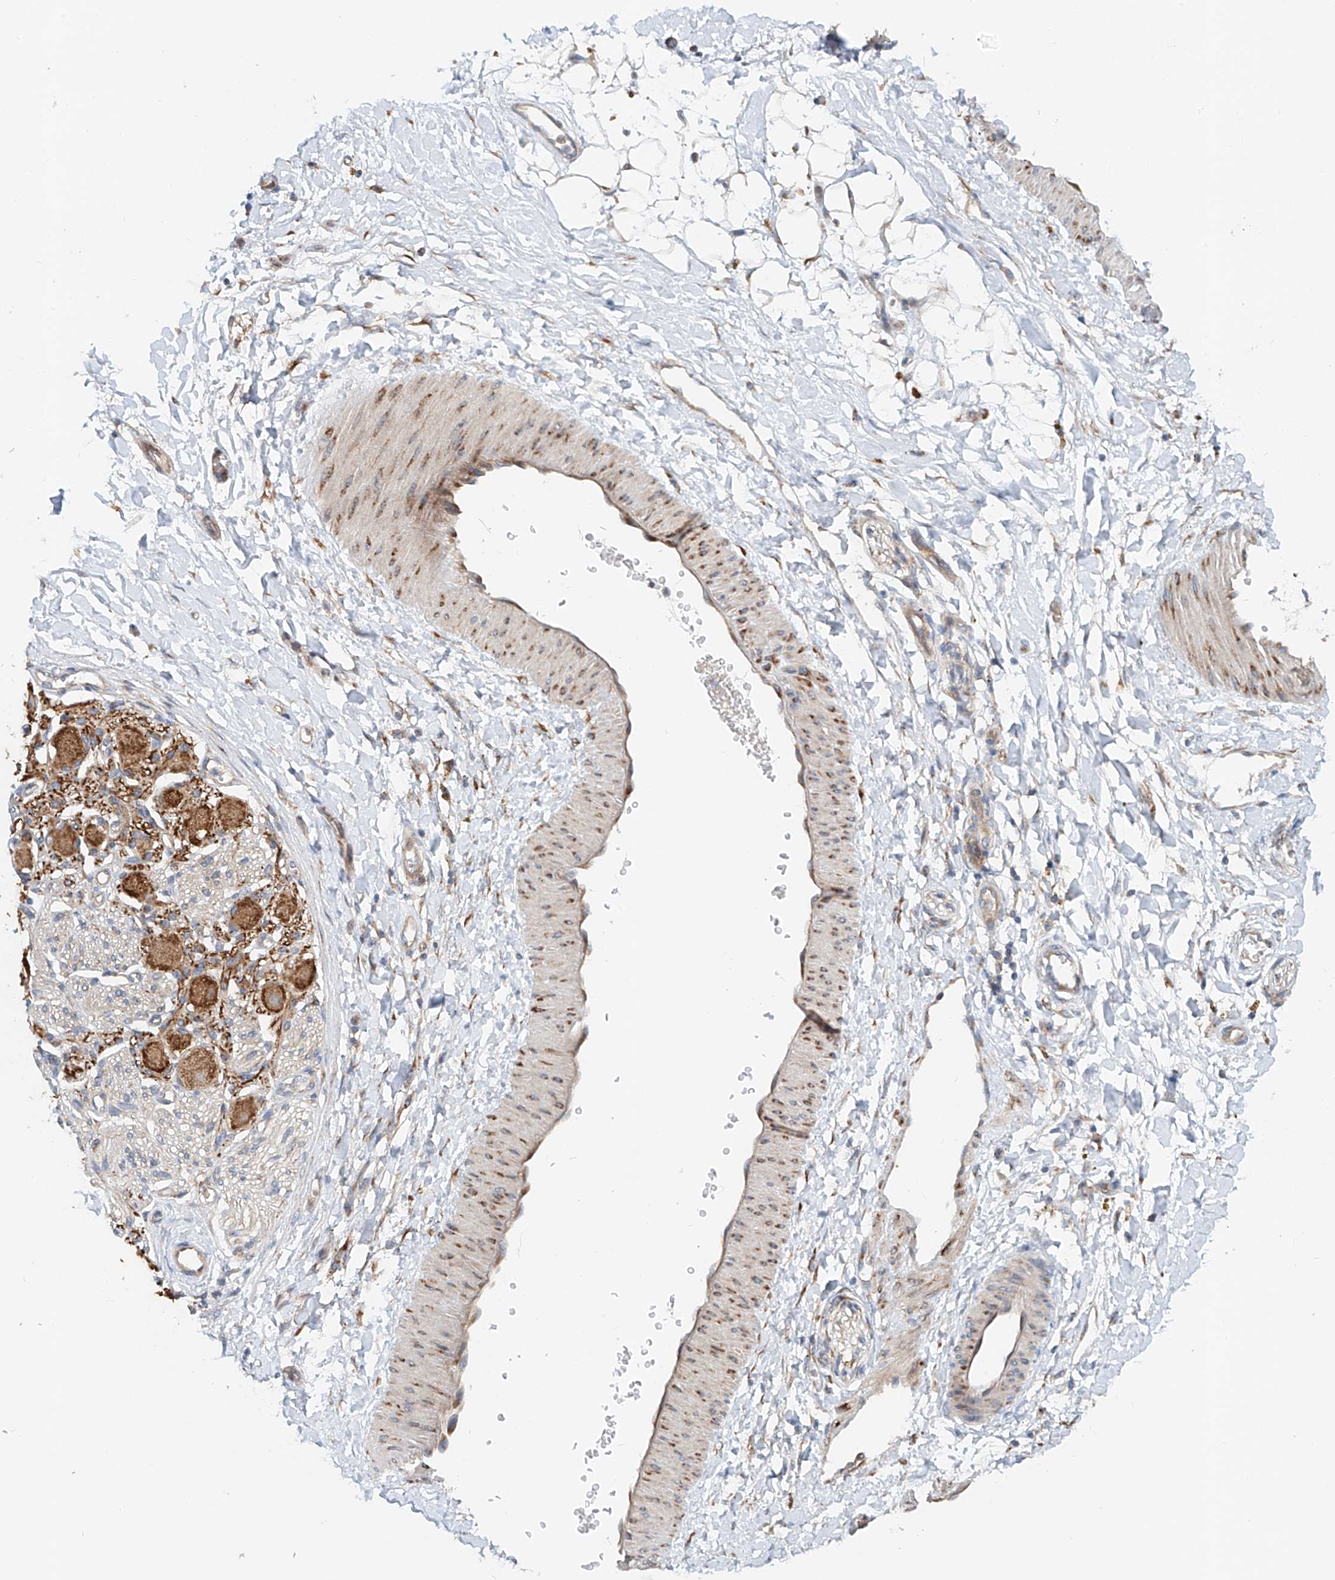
{"staining": {"intensity": "moderate", "quantity": "25%-75%", "location": "cytoplasmic/membranous"}, "tissue": "adipose tissue", "cell_type": "Adipocytes", "image_type": "normal", "snomed": [{"axis": "morphology", "description": "Normal tissue, NOS"}, {"axis": "topography", "description": "Kidney"}, {"axis": "topography", "description": "Peripheral nerve tissue"}], "caption": "Approximately 25%-75% of adipocytes in normal human adipose tissue show moderate cytoplasmic/membranous protein staining as visualized by brown immunohistochemical staining.", "gene": "SNAP29", "patient": {"sex": "male", "age": 7}}